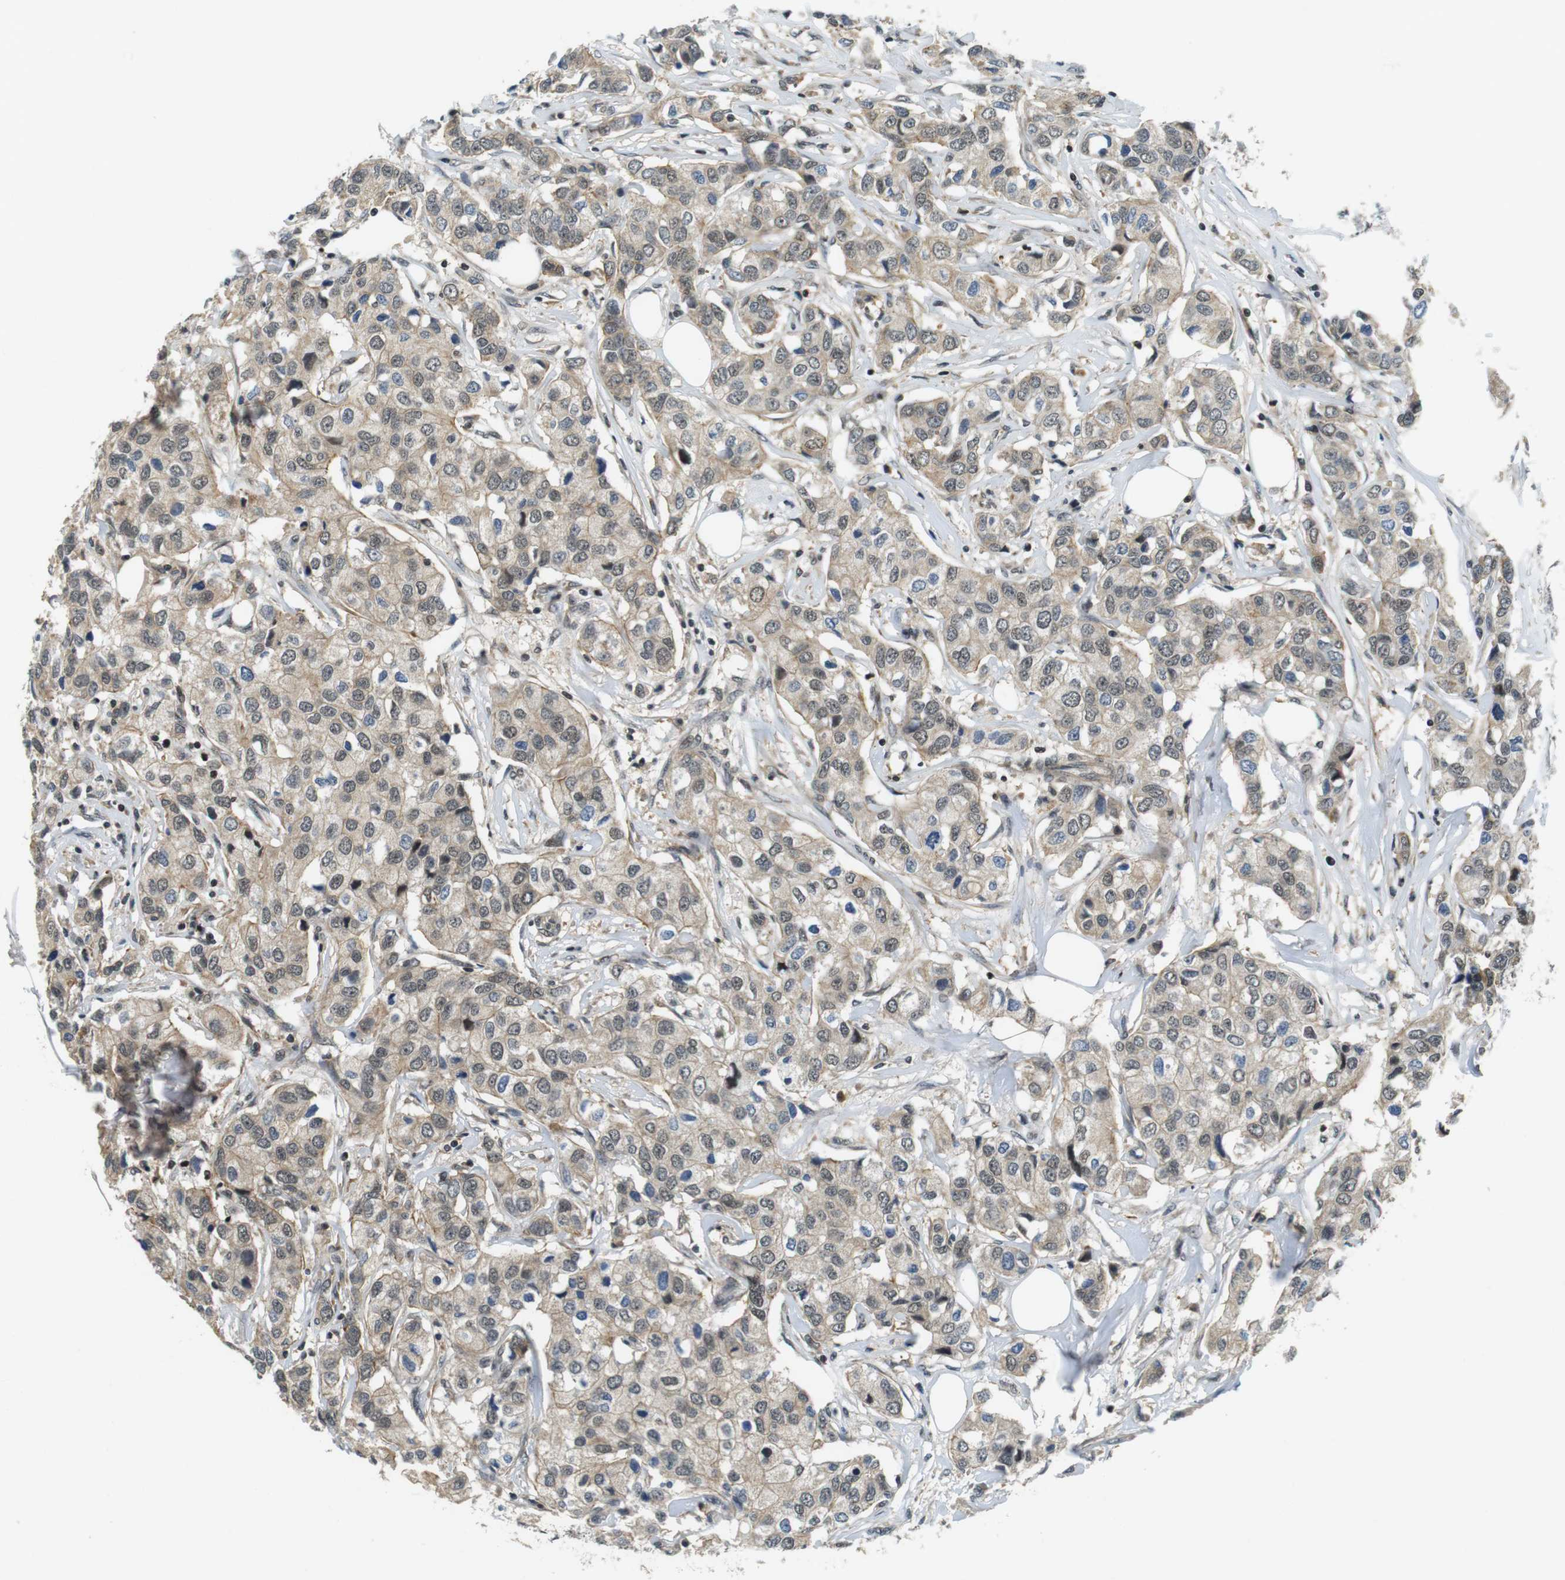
{"staining": {"intensity": "weak", "quantity": ">75%", "location": "cytoplasmic/membranous,nuclear"}, "tissue": "breast cancer", "cell_type": "Tumor cells", "image_type": "cancer", "snomed": [{"axis": "morphology", "description": "Duct carcinoma"}, {"axis": "topography", "description": "Breast"}], "caption": "IHC staining of breast cancer (invasive ductal carcinoma), which shows low levels of weak cytoplasmic/membranous and nuclear expression in approximately >75% of tumor cells indicating weak cytoplasmic/membranous and nuclear protein staining. The staining was performed using DAB (brown) for protein detection and nuclei were counterstained in hematoxylin (blue).", "gene": "BRD4", "patient": {"sex": "female", "age": 80}}